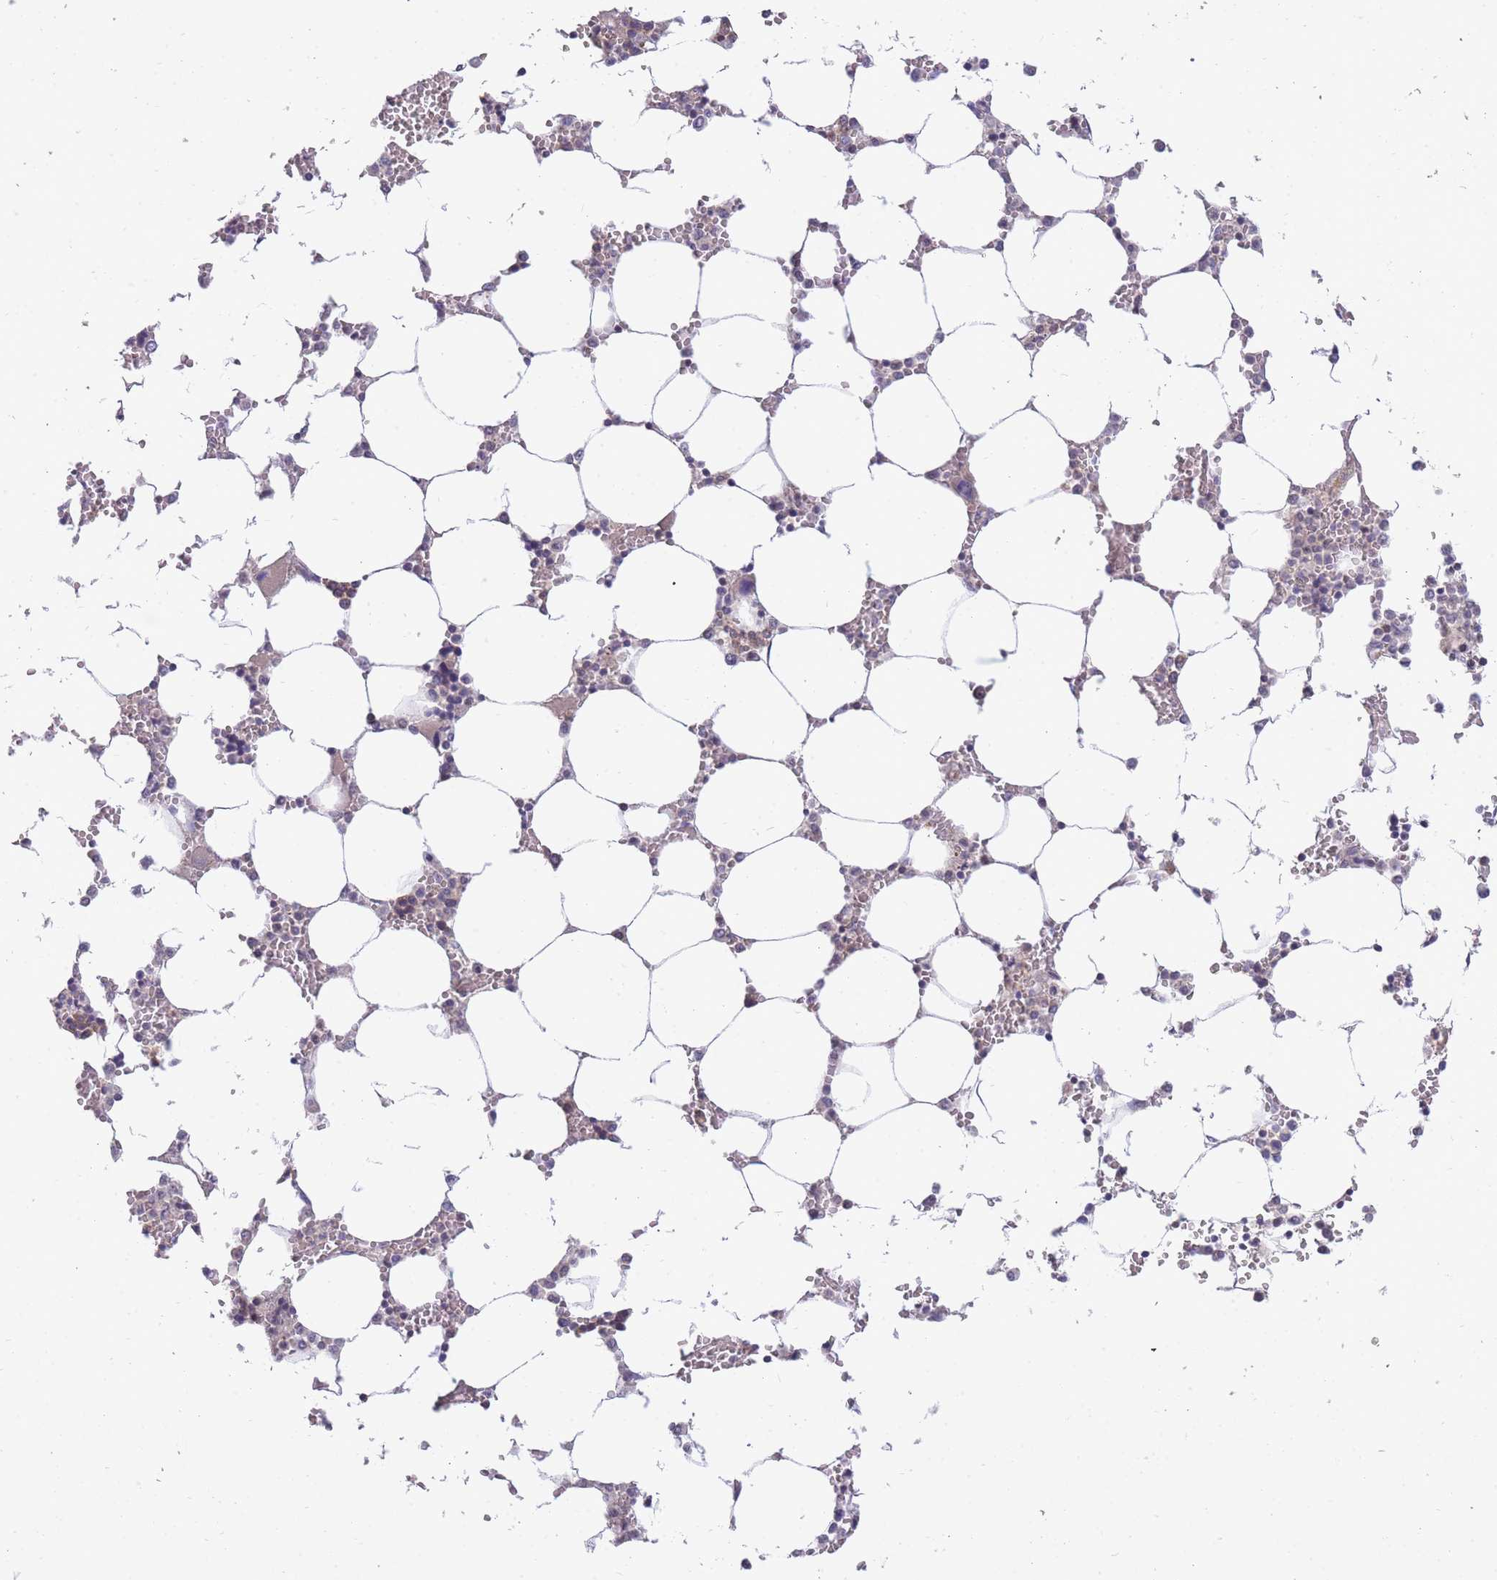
{"staining": {"intensity": "negative", "quantity": "none", "location": "none"}, "tissue": "bone marrow", "cell_type": "Hematopoietic cells", "image_type": "normal", "snomed": [{"axis": "morphology", "description": "Normal tissue, NOS"}, {"axis": "topography", "description": "Bone marrow"}], "caption": "IHC micrograph of benign bone marrow: bone marrow stained with DAB exhibits no significant protein expression in hematopoietic cells.", "gene": "SMC6", "patient": {"sex": "male", "age": 64}}